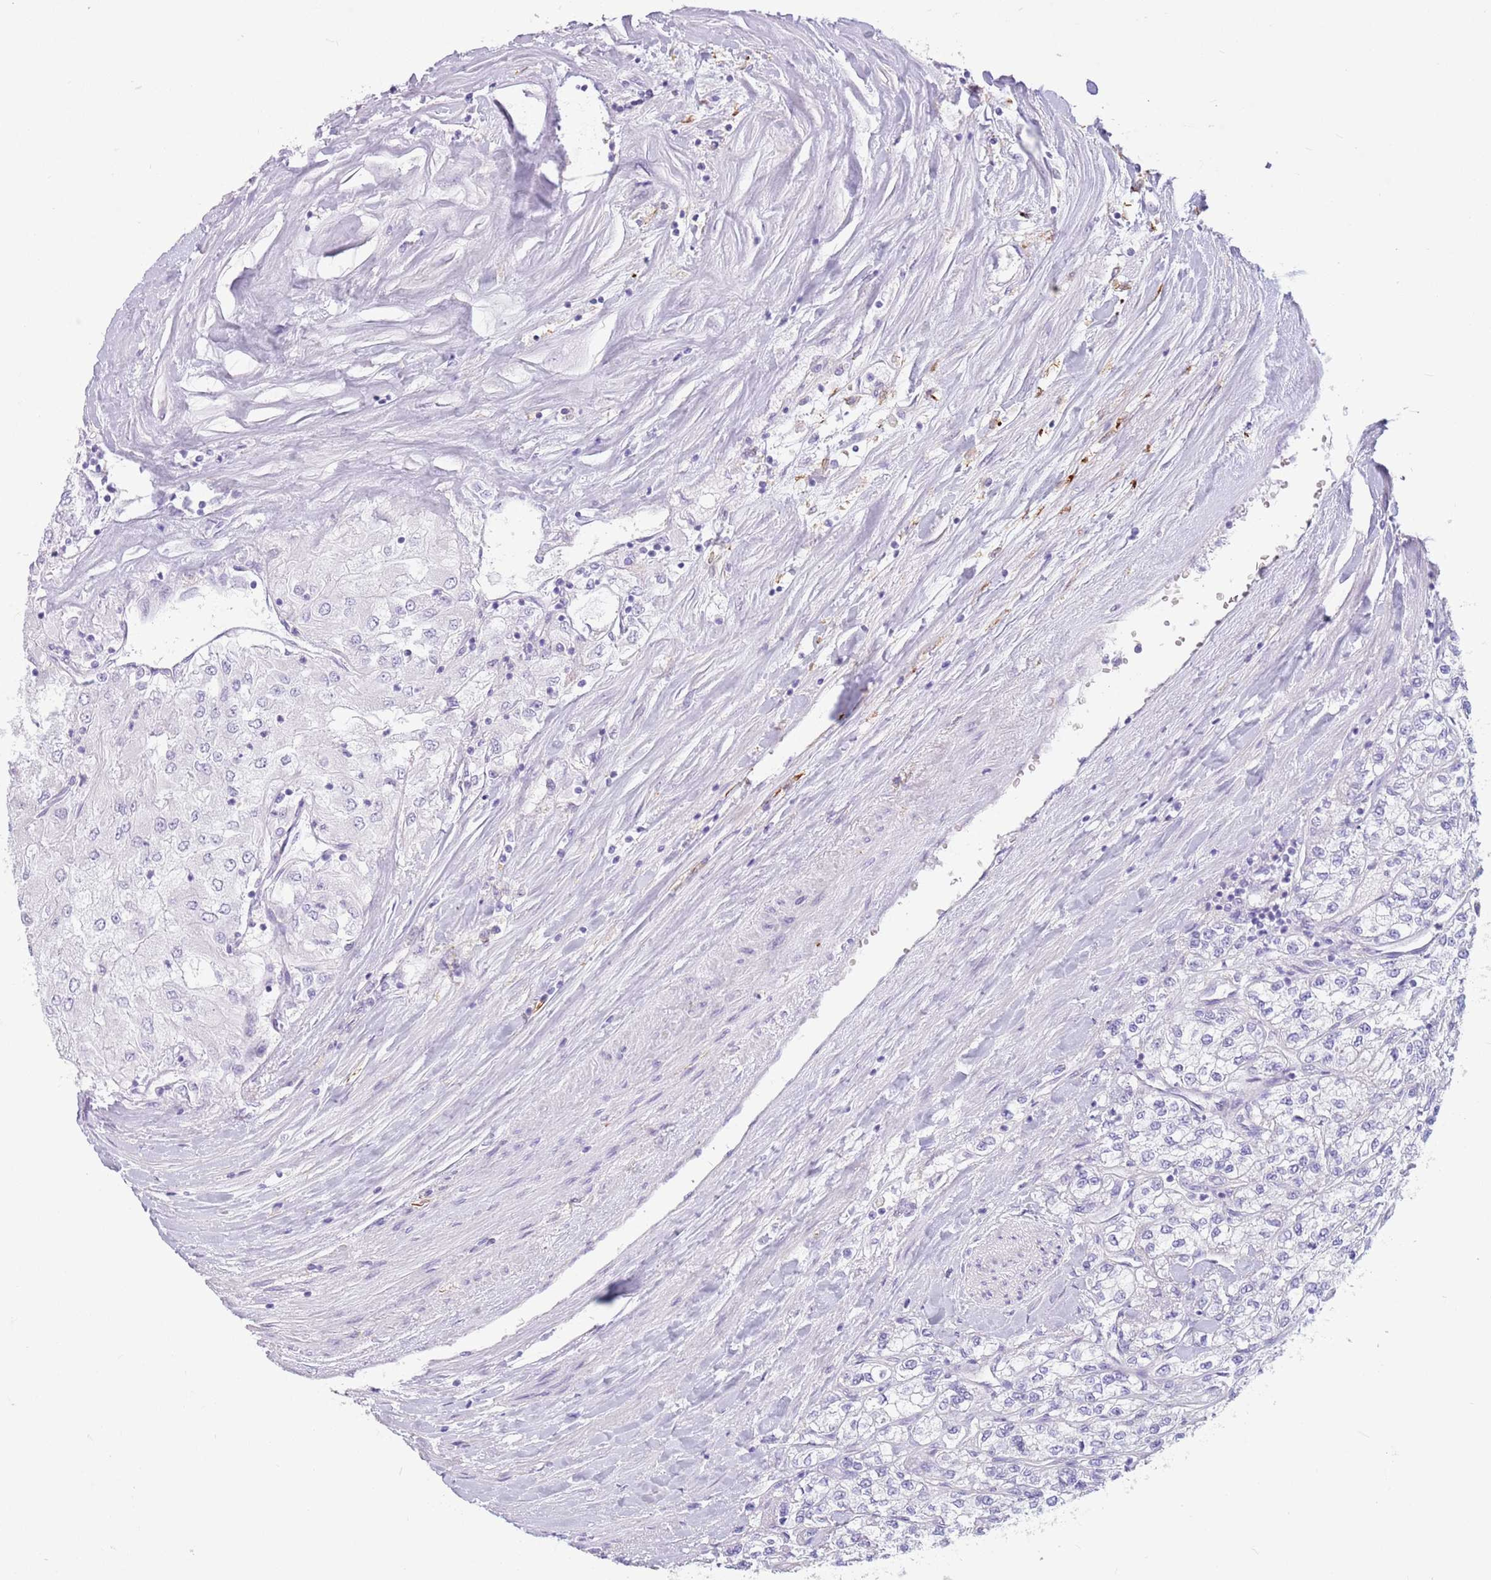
{"staining": {"intensity": "negative", "quantity": "none", "location": "none"}, "tissue": "renal cancer", "cell_type": "Tumor cells", "image_type": "cancer", "snomed": [{"axis": "morphology", "description": "Adenocarcinoma, NOS"}, {"axis": "topography", "description": "Kidney"}], "caption": "Tumor cells show no significant protein expression in adenocarcinoma (renal).", "gene": "SNX6", "patient": {"sex": "male", "age": 80}}